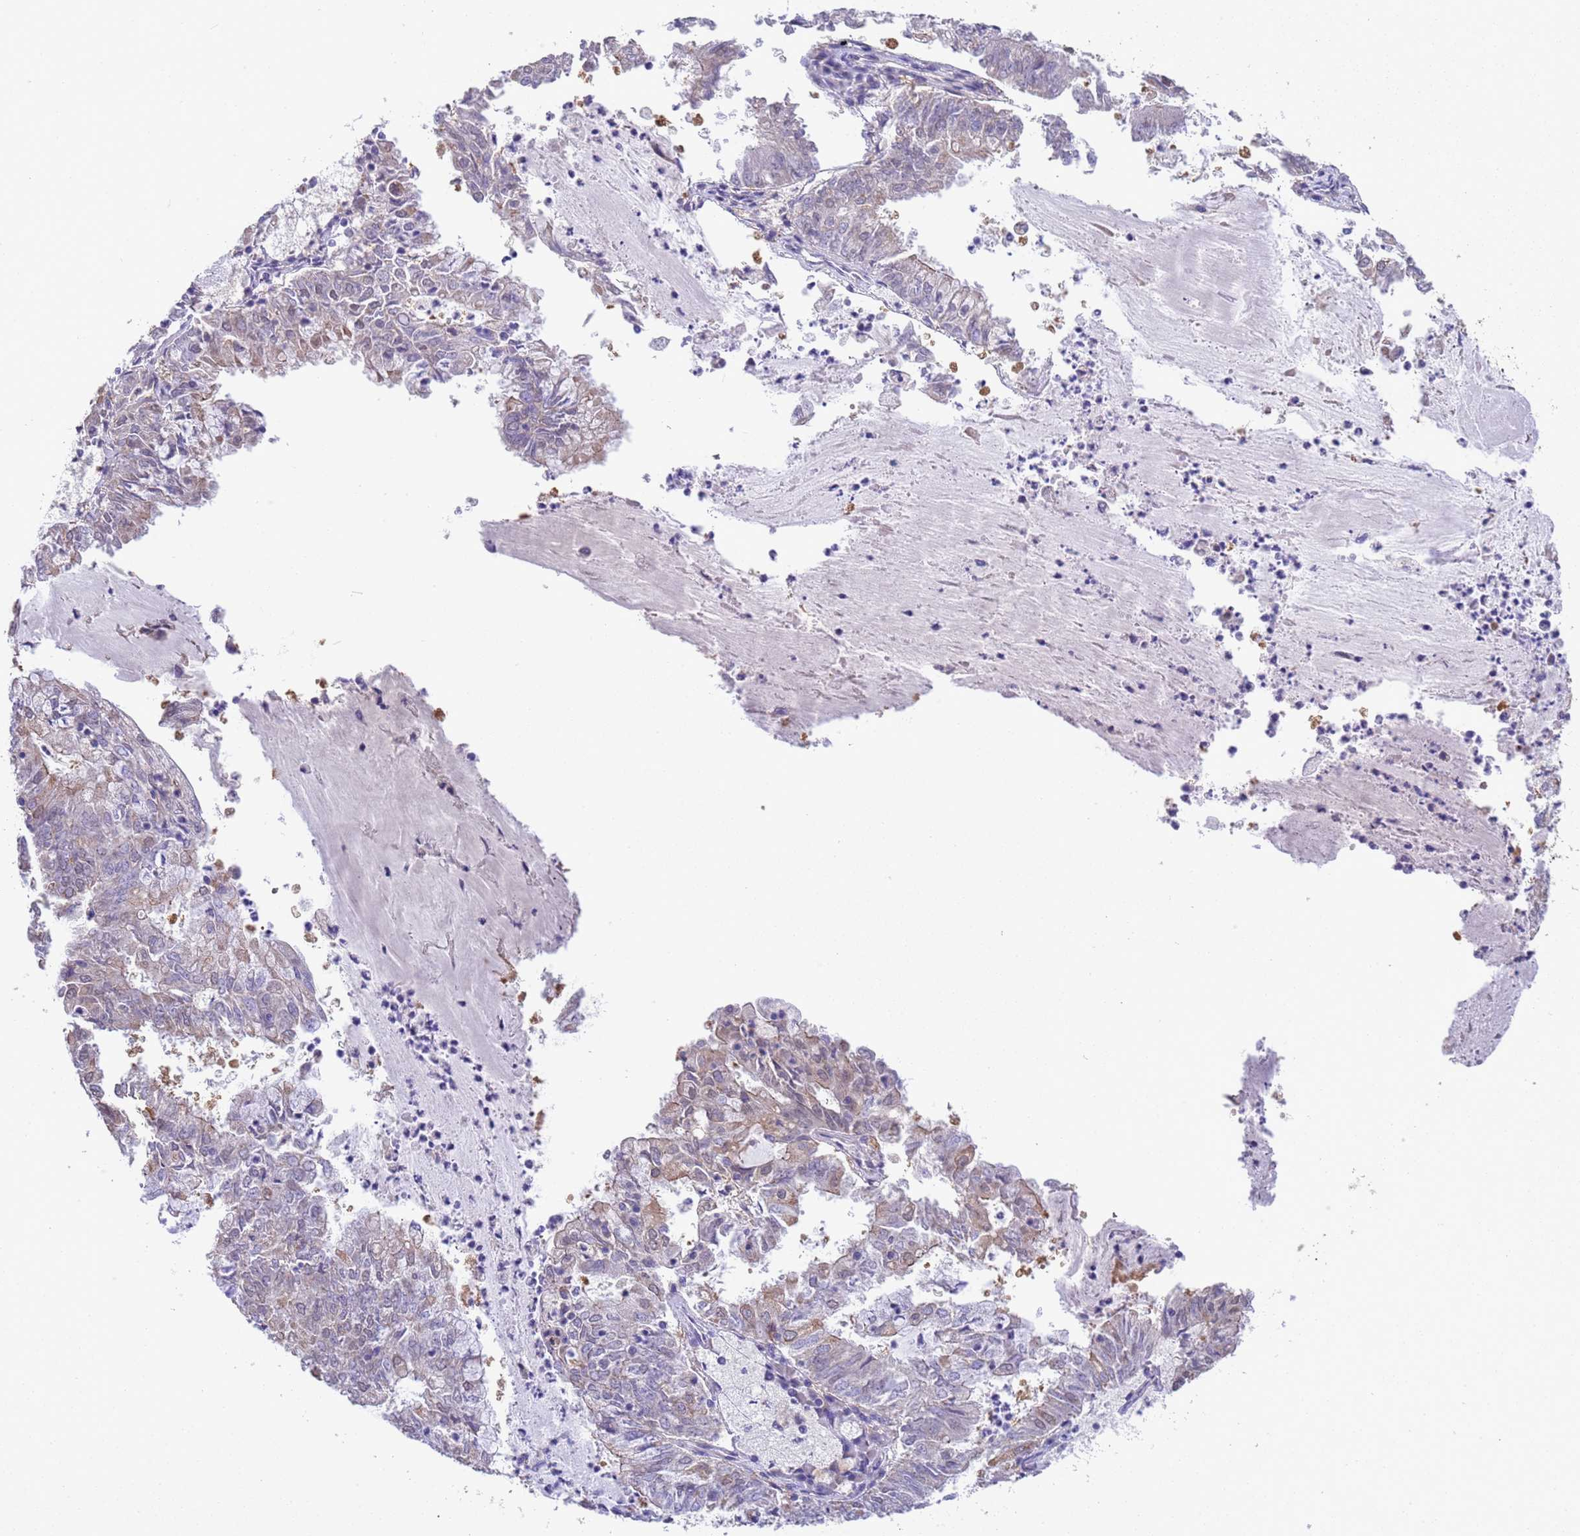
{"staining": {"intensity": "negative", "quantity": "none", "location": "none"}, "tissue": "endometrial cancer", "cell_type": "Tumor cells", "image_type": "cancer", "snomed": [{"axis": "morphology", "description": "Adenocarcinoma, NOS"}, {"axis": "topography", "description": "Endometrium"}], "caption": "Tumor cells show no significant staining in endometrial cancer (adenocarcinoma). The staining was performed using DAB to visualize the protein expression in brown, while the nuclei were stained in blue with hematoxylin (Magnification: 20x).", "gene": "NPHP1", "patient": {"sex": "female", "age": 57}}